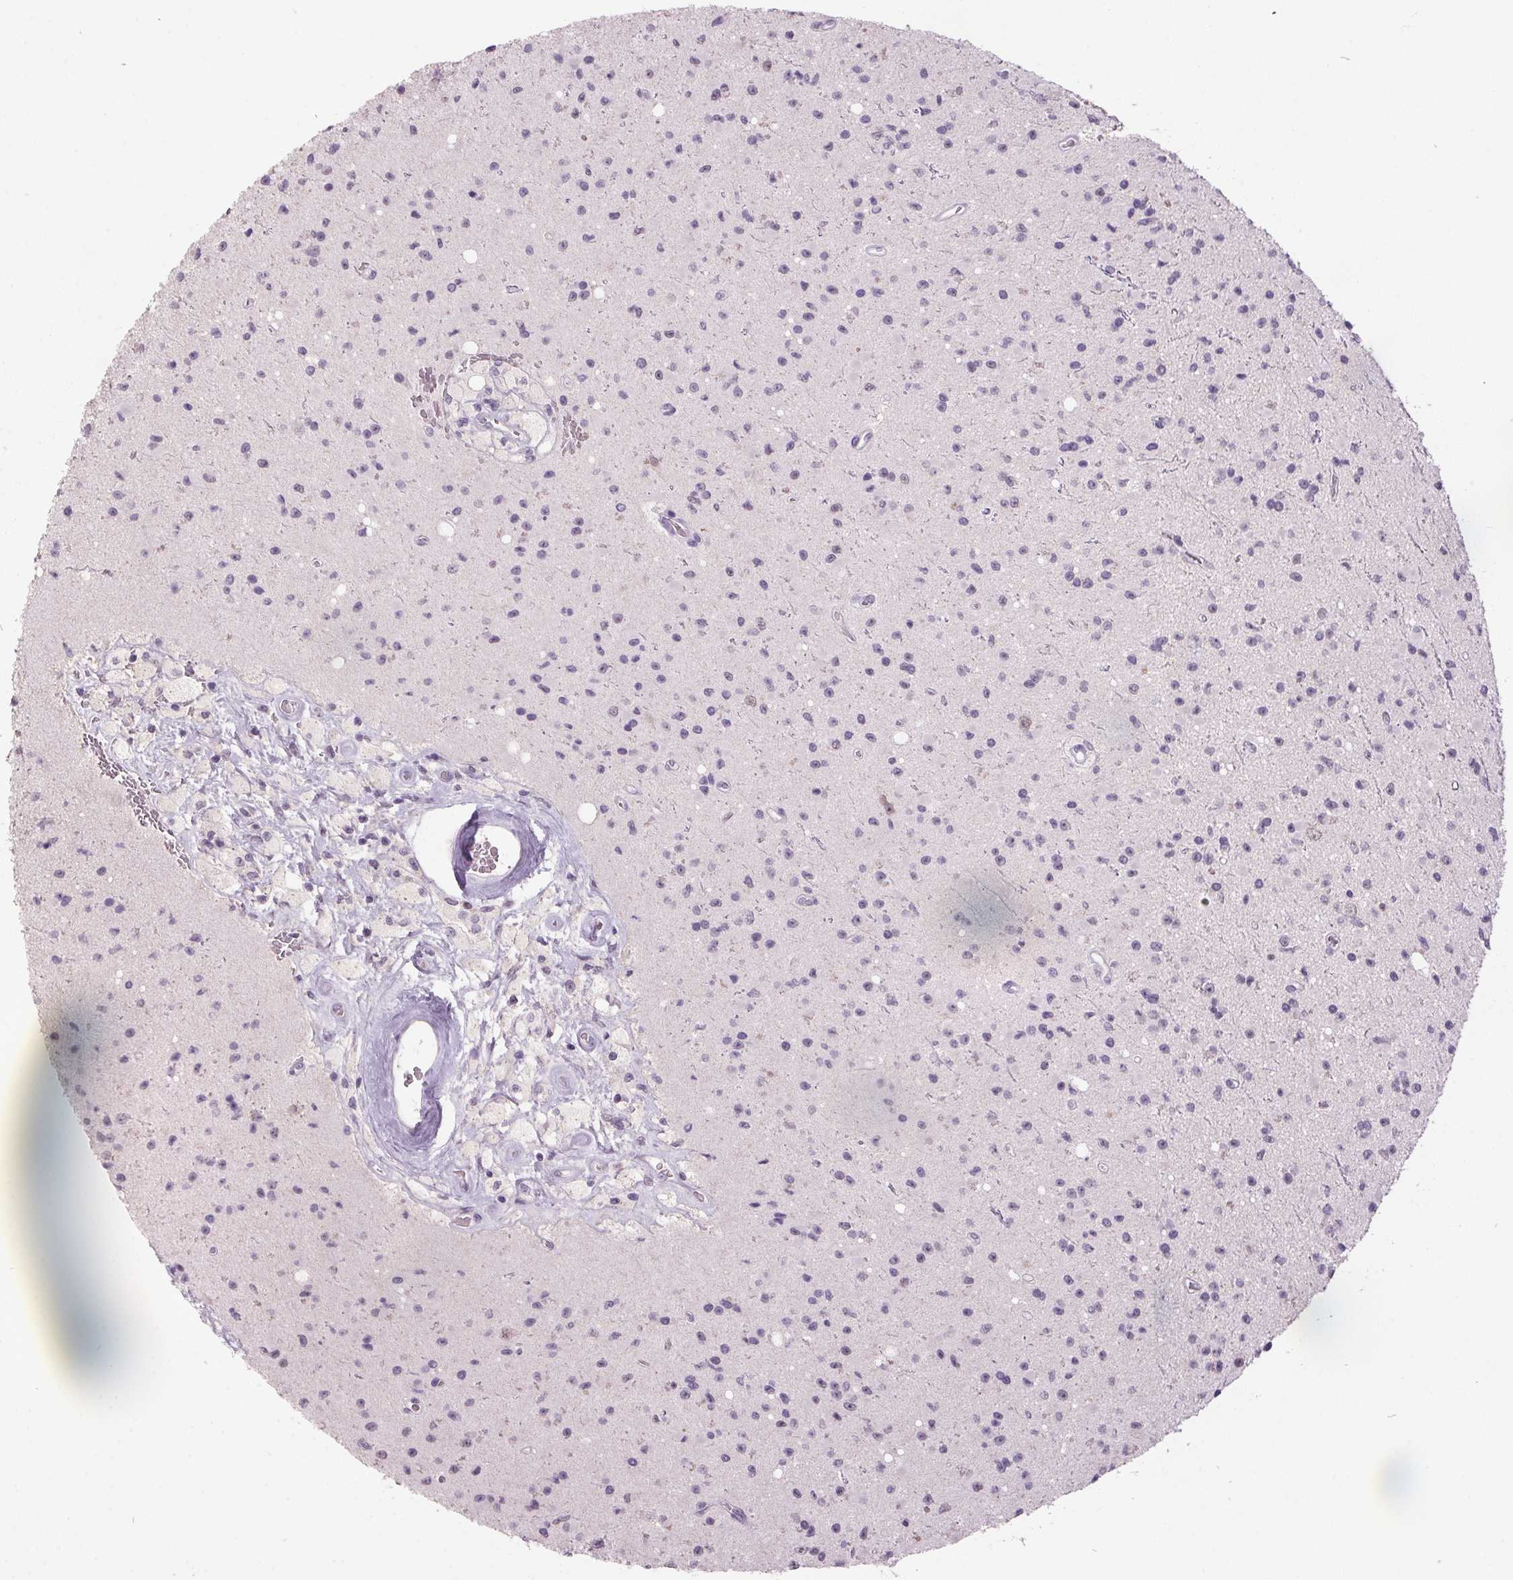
{"staining": {"intensity": "negative", "quantity": "none", "location": "none"}, "tissue": "glioma", "cell_type": "Tumor cells", "image_type": "cancer", "snomed": [{"axis": "morphology", "description": "Glioma, malignant, High grade"}, {"axis": "topography", "description": "Brain"}], "caption": "A histopathology image of high-grade glioma (malignant) stained for a protein demonstrates no brown staining in tumor cells.", "gene": "C2orf16", "patient": {"sex": "male", "age": 36}}